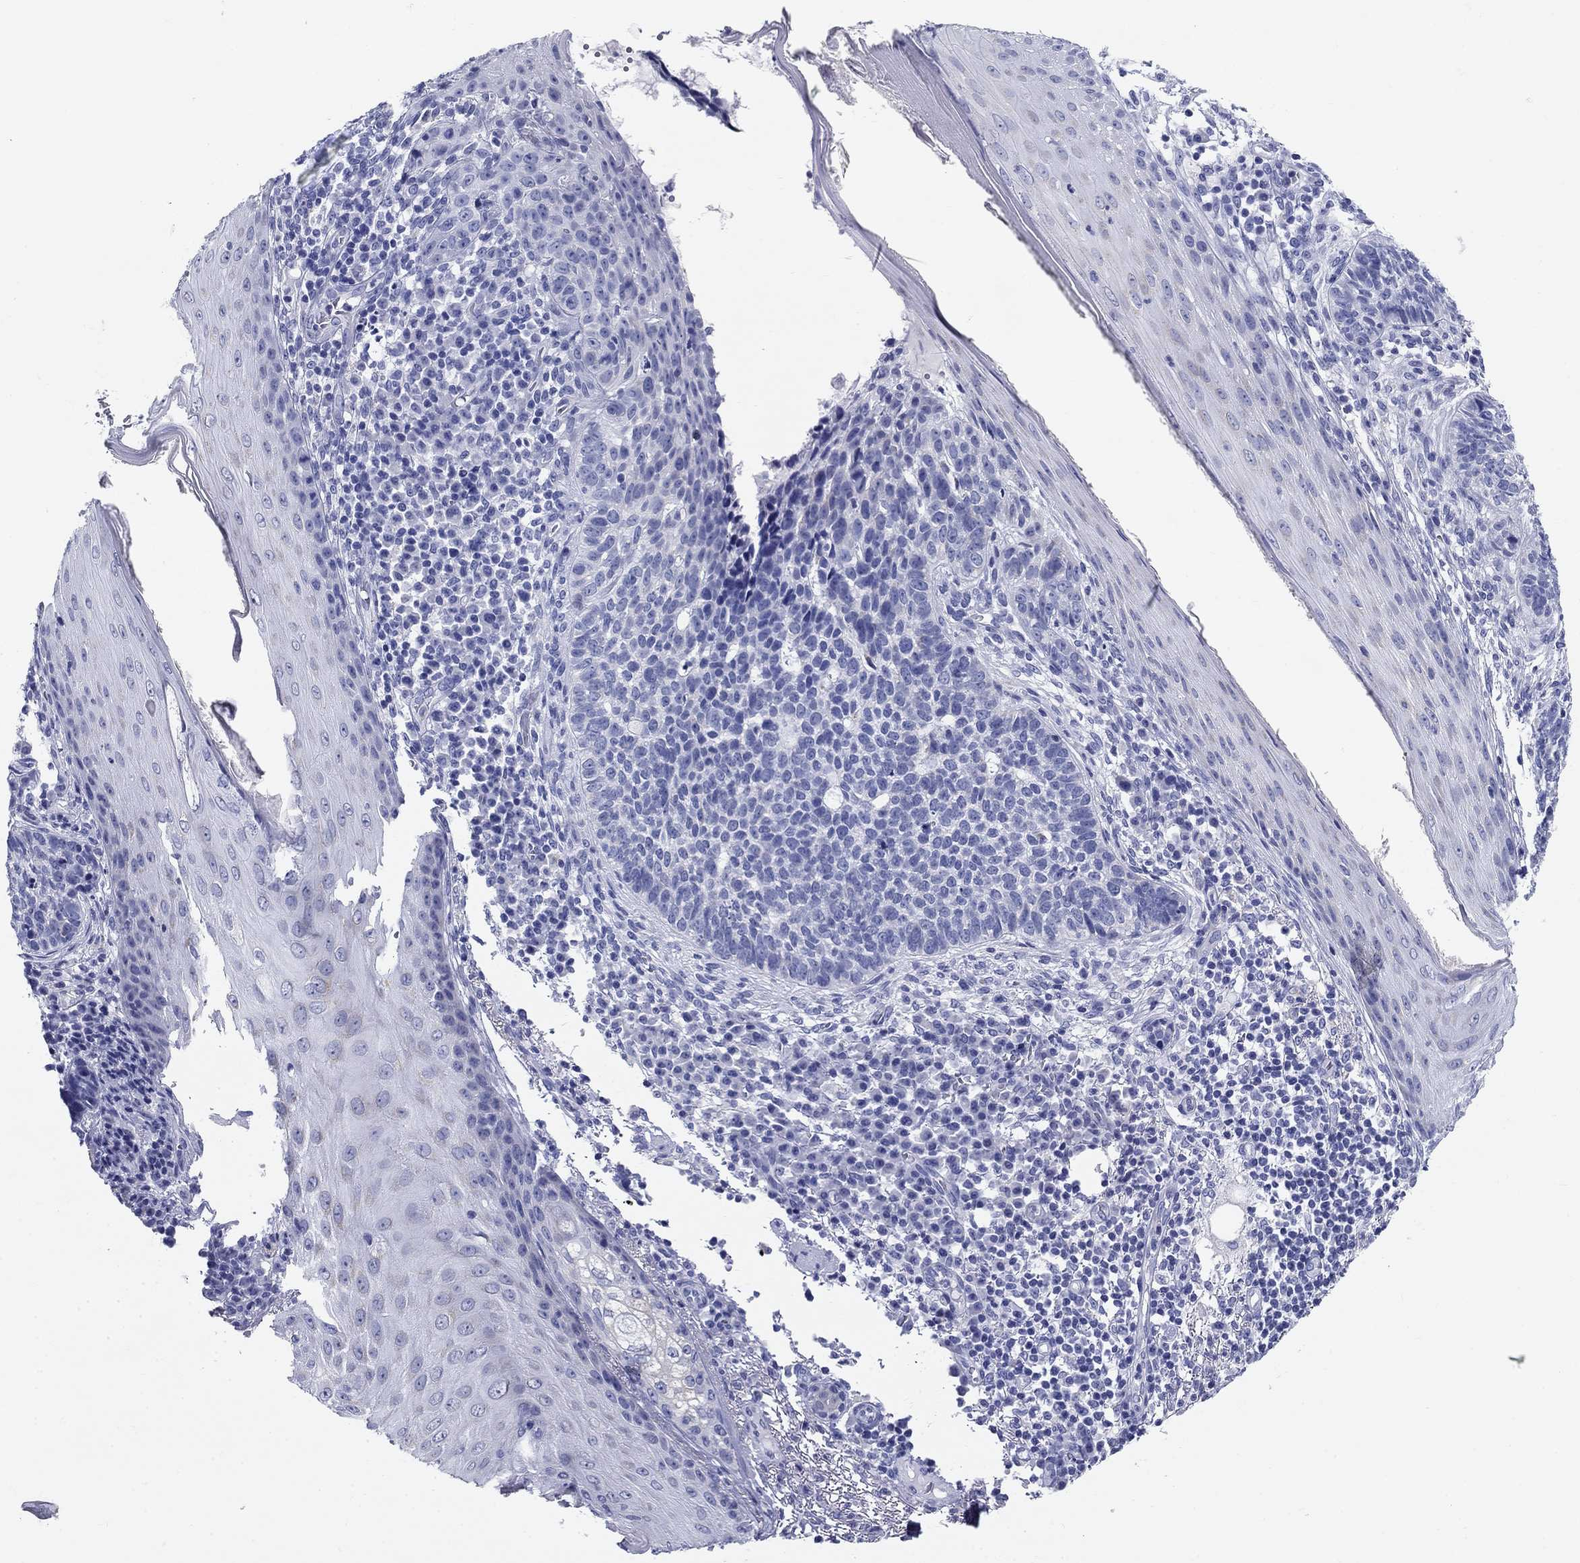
{"staining": {"intensity": "negative", "quantity": "none", "location": "none"}, "tissue": "skin cancer", "cell_type": "Tumor cells", "image_type": "cancer", "snomed": [{"axis": "morphology", "description": "Basal cell carcinoma"}, {"axis": "topography", "description": "Skin"}], "caption": "High power microscopy histopathology image of an IHC histopathology image of skin basal cell carcinoma, revealing no significant positivity in tumor cells.", "gene": "UPB1", "patient": {"sex": "female", "age": 69}}